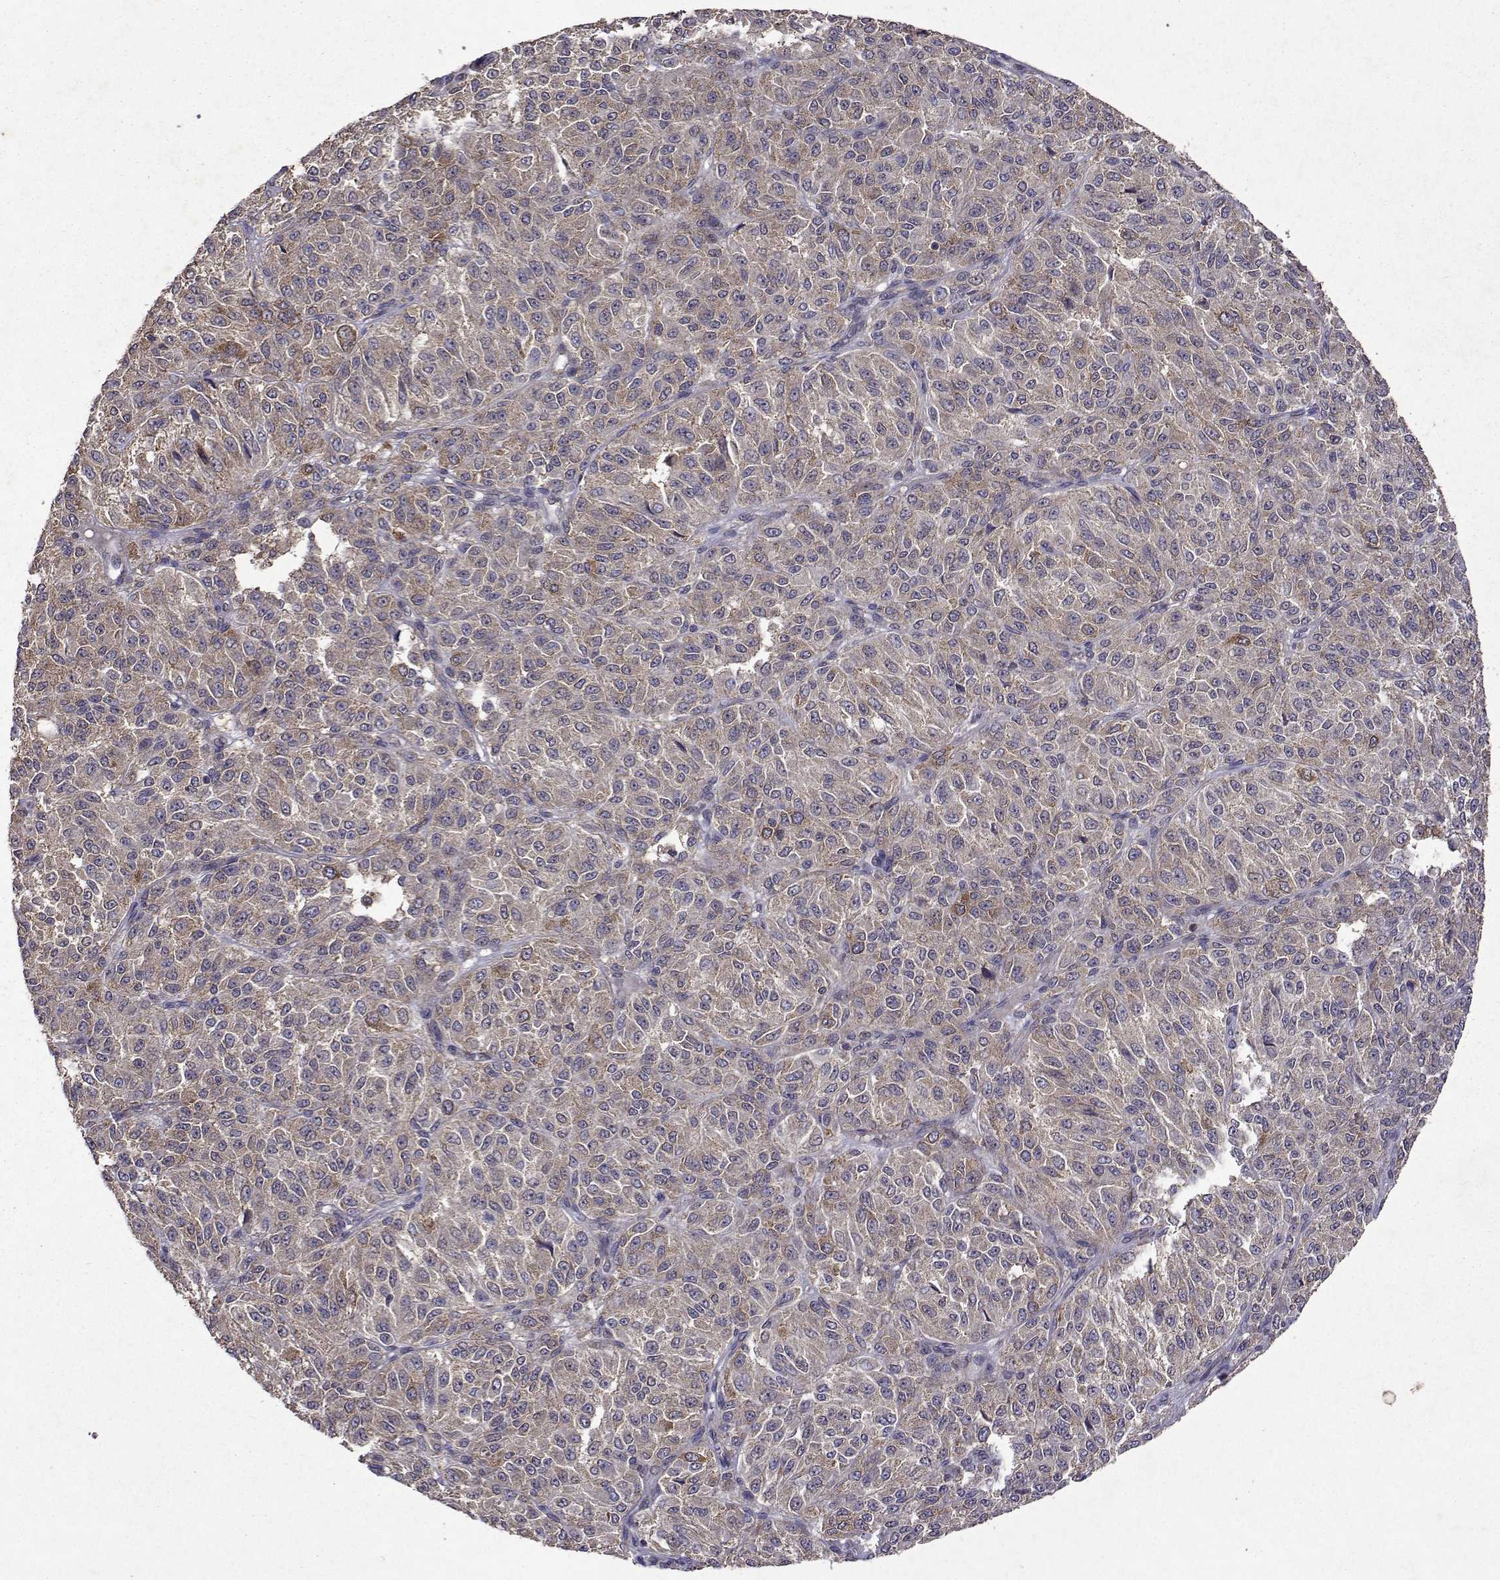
{"staining": {"intensity": "negative", "quantity": "none", "location": "none"}, "tissue": "melanoma", "cell_type": "Tumor cells", "image_type": "cancer", "snomed": [{"axis": "morphology", "description": "Malignant melanoma, Metastatic site"}, {"axis": "topography", "description": "Brain"}], "caption": "Immunohistochemistry micrograph of neoplastic tissue: human melanoma stained with DAB shows no significant protein staining in tumor cells.", "gene": "TARBP2", "patient": {"sex": "female", "age": 56}}